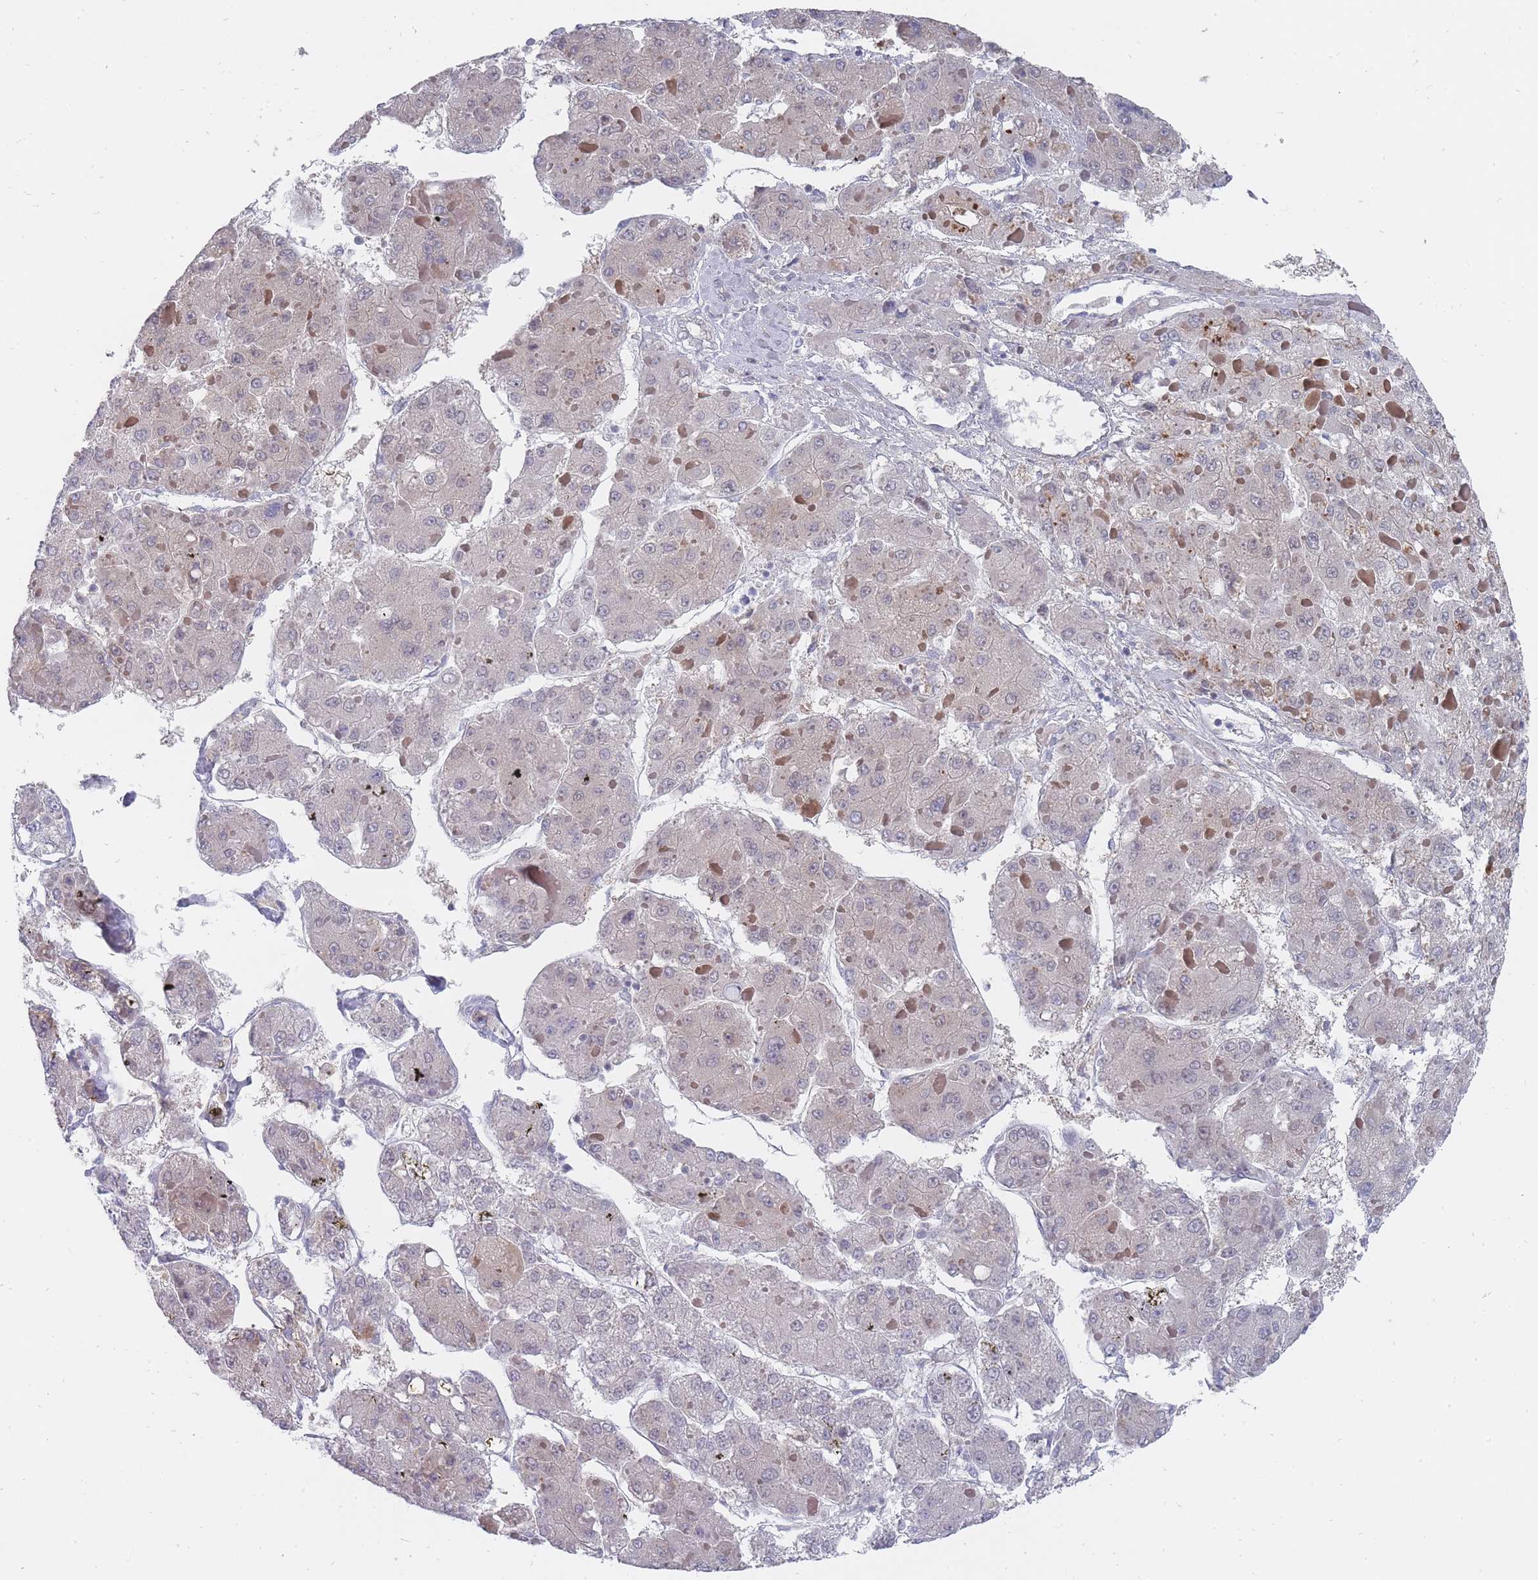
{"staining": {"intensity": "negative", "quantity": "none", "location": "none"}, "tissue": "liver cancer", "cell_type": "Tumor cells", "image_type": "cancer", "snomed": [{"axis": "morphology", "description": "Carcinoma, Hepatocellular, NOS"}, {"axis": "topography", "description": "Liver"}], "caption": "There is no significant staining in tumor cells of liver cancer (hepatocellular carcinoma).", "gene": "GINS1", "patient": {"sex": "female", "age": 73}}